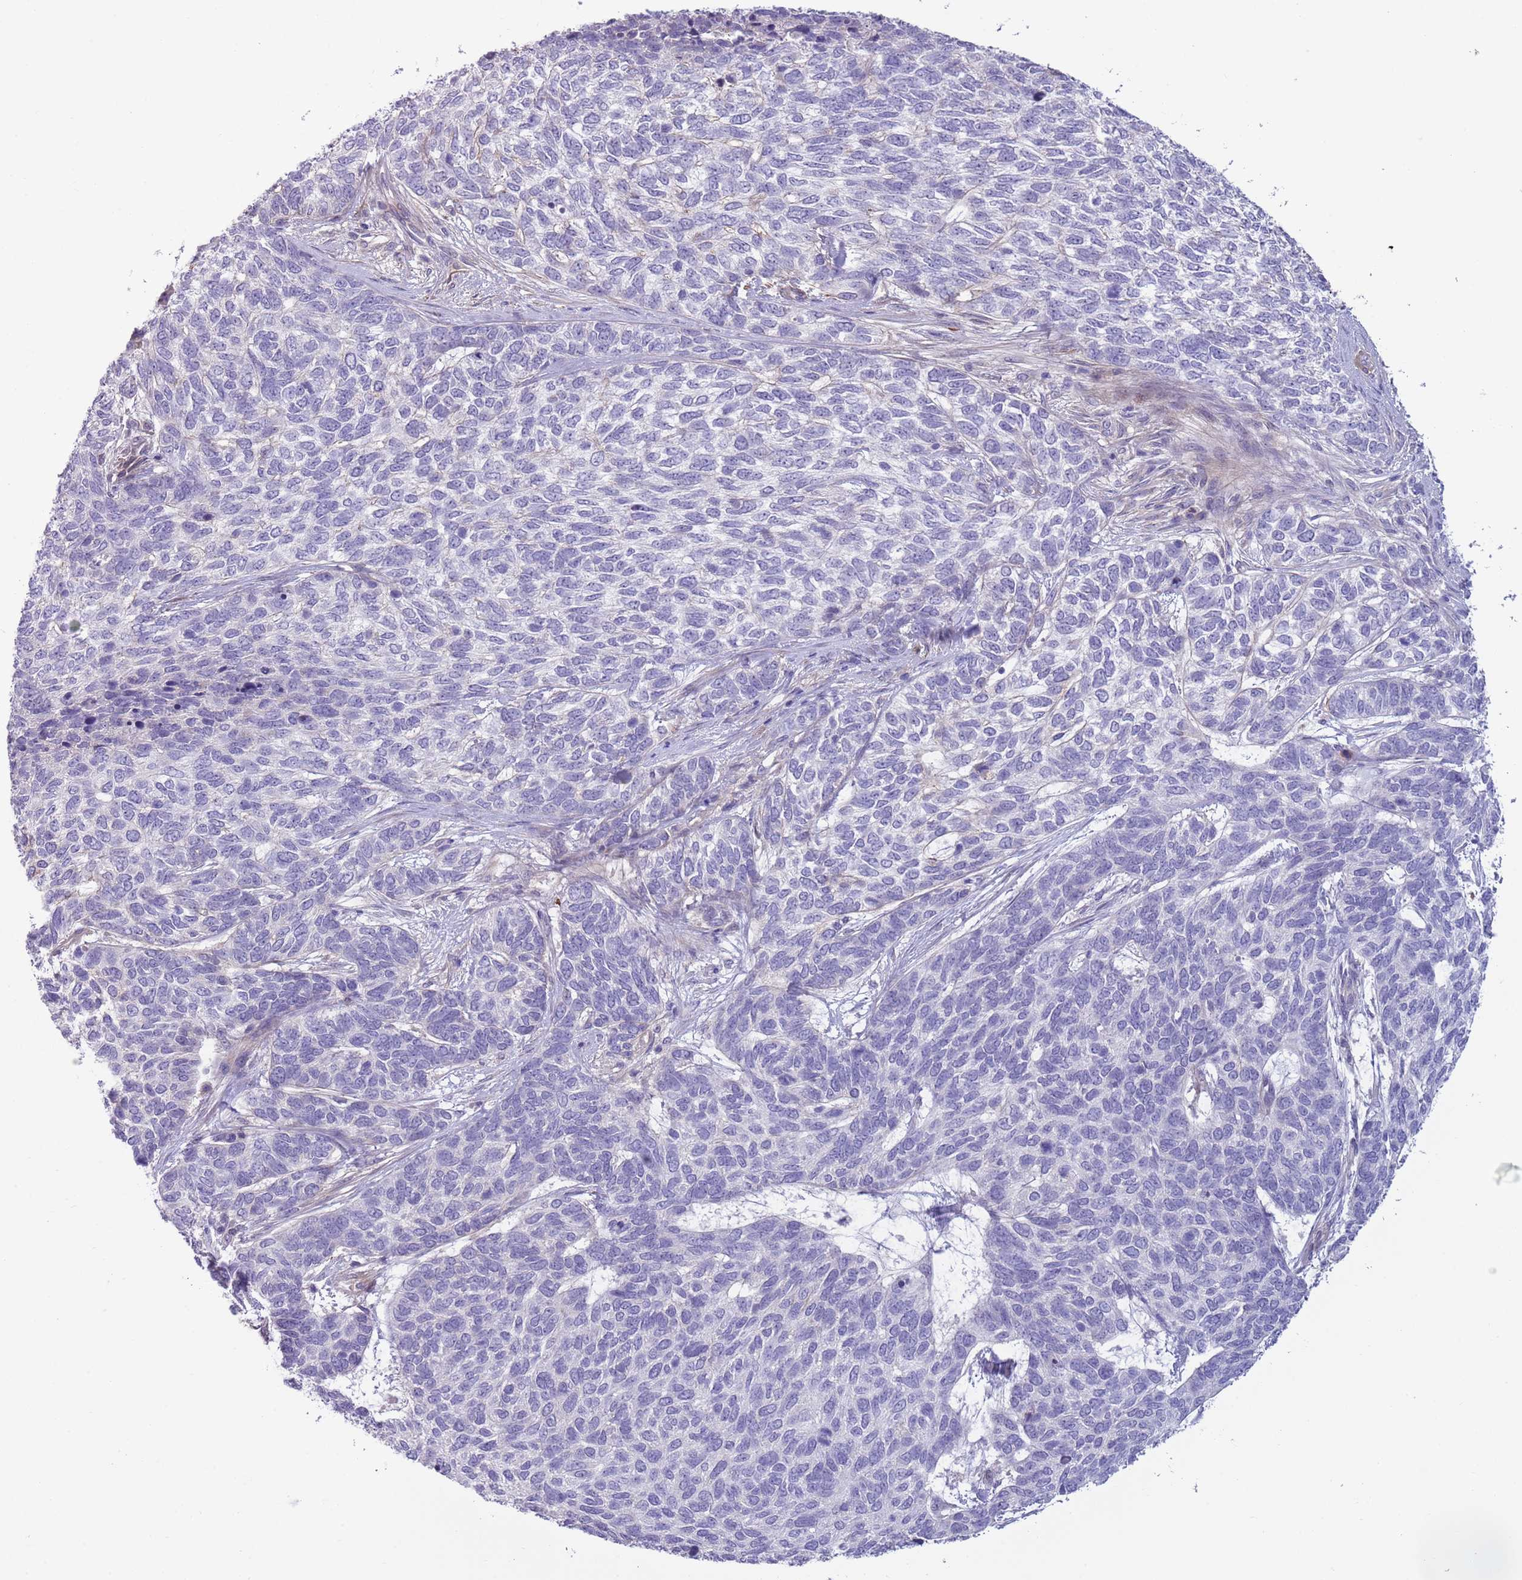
{"staining": {"intensity": "negative", "quantity": "none", "location": "none"}, "tissue": "skin cancer", "cell_type": "Tumor cells", "image_type": "cancer", "snomed": [{"axis": "morphology", "description": "Basal cell carcinoma"}, {"axis": "topography", "description": "Skin"}], "caption": "This is an immunohistochemistry (IHC) micrograph of human skin basal cell carcinoma. There is no staining in tumor cells.", "gene": "TINAGL1", "patient": {"sex": "female", "age": 65}}